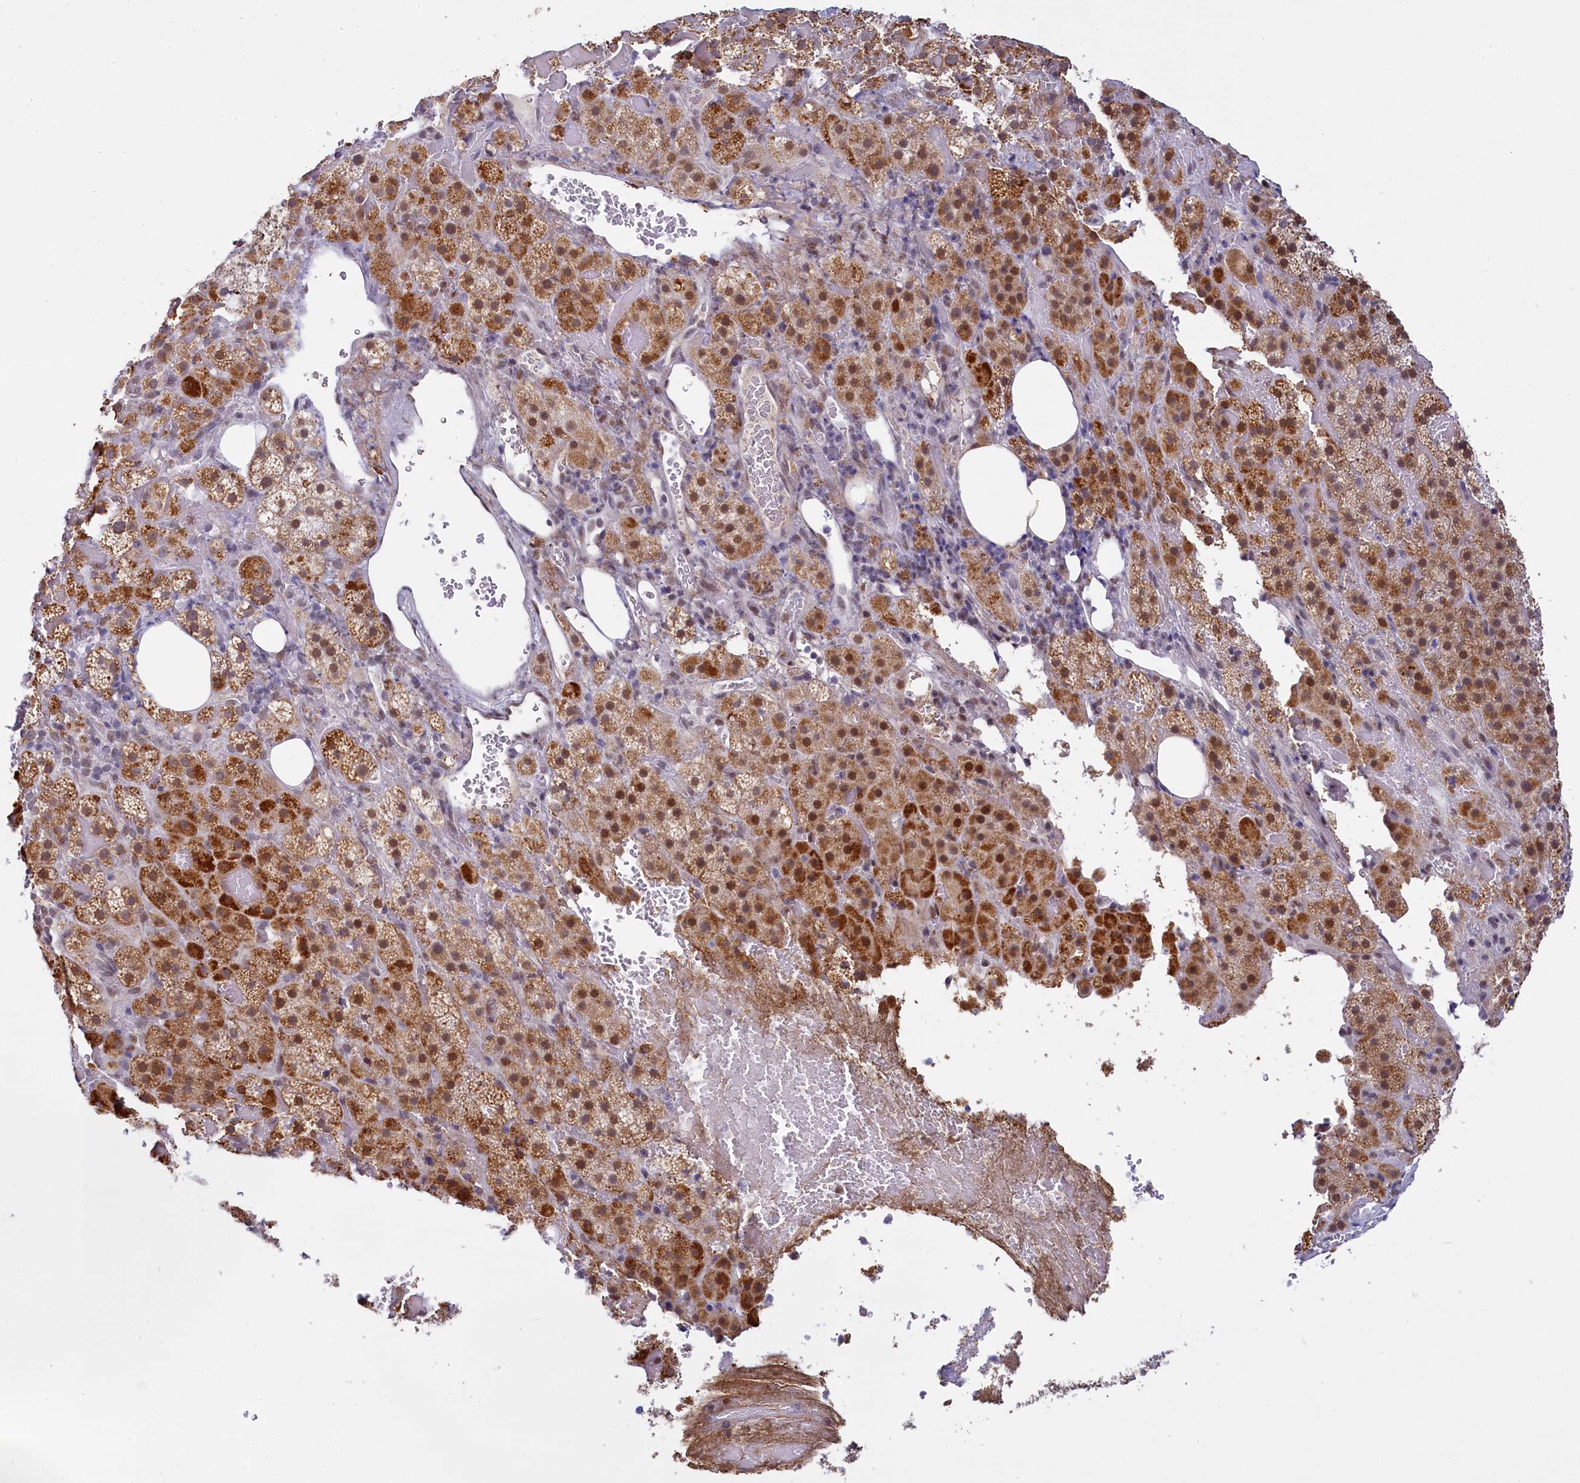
{"staining": {"intensity": "strong", "quantity": ">75%", "location": "cytoplasmic/membranous,nuclear"}, "tissue": "adrenal gland", "cell_type": "Glandular cells", "image_type": "normal", "snomed": [{"axis": "morphology", "description": "Normal tissue, NOS"}, {"axis": "topography", "description": "Adrenal gland"}], "caption": "High-power microscopy captured an IHC photomicrograph of normal adrenal gland, revealing strong cytoplasmic/membranous,nuclear staining in approximately >75% of glandular cells.", "gene": "PPHLN1", "patient": {"sex": "female", "age": 59}}